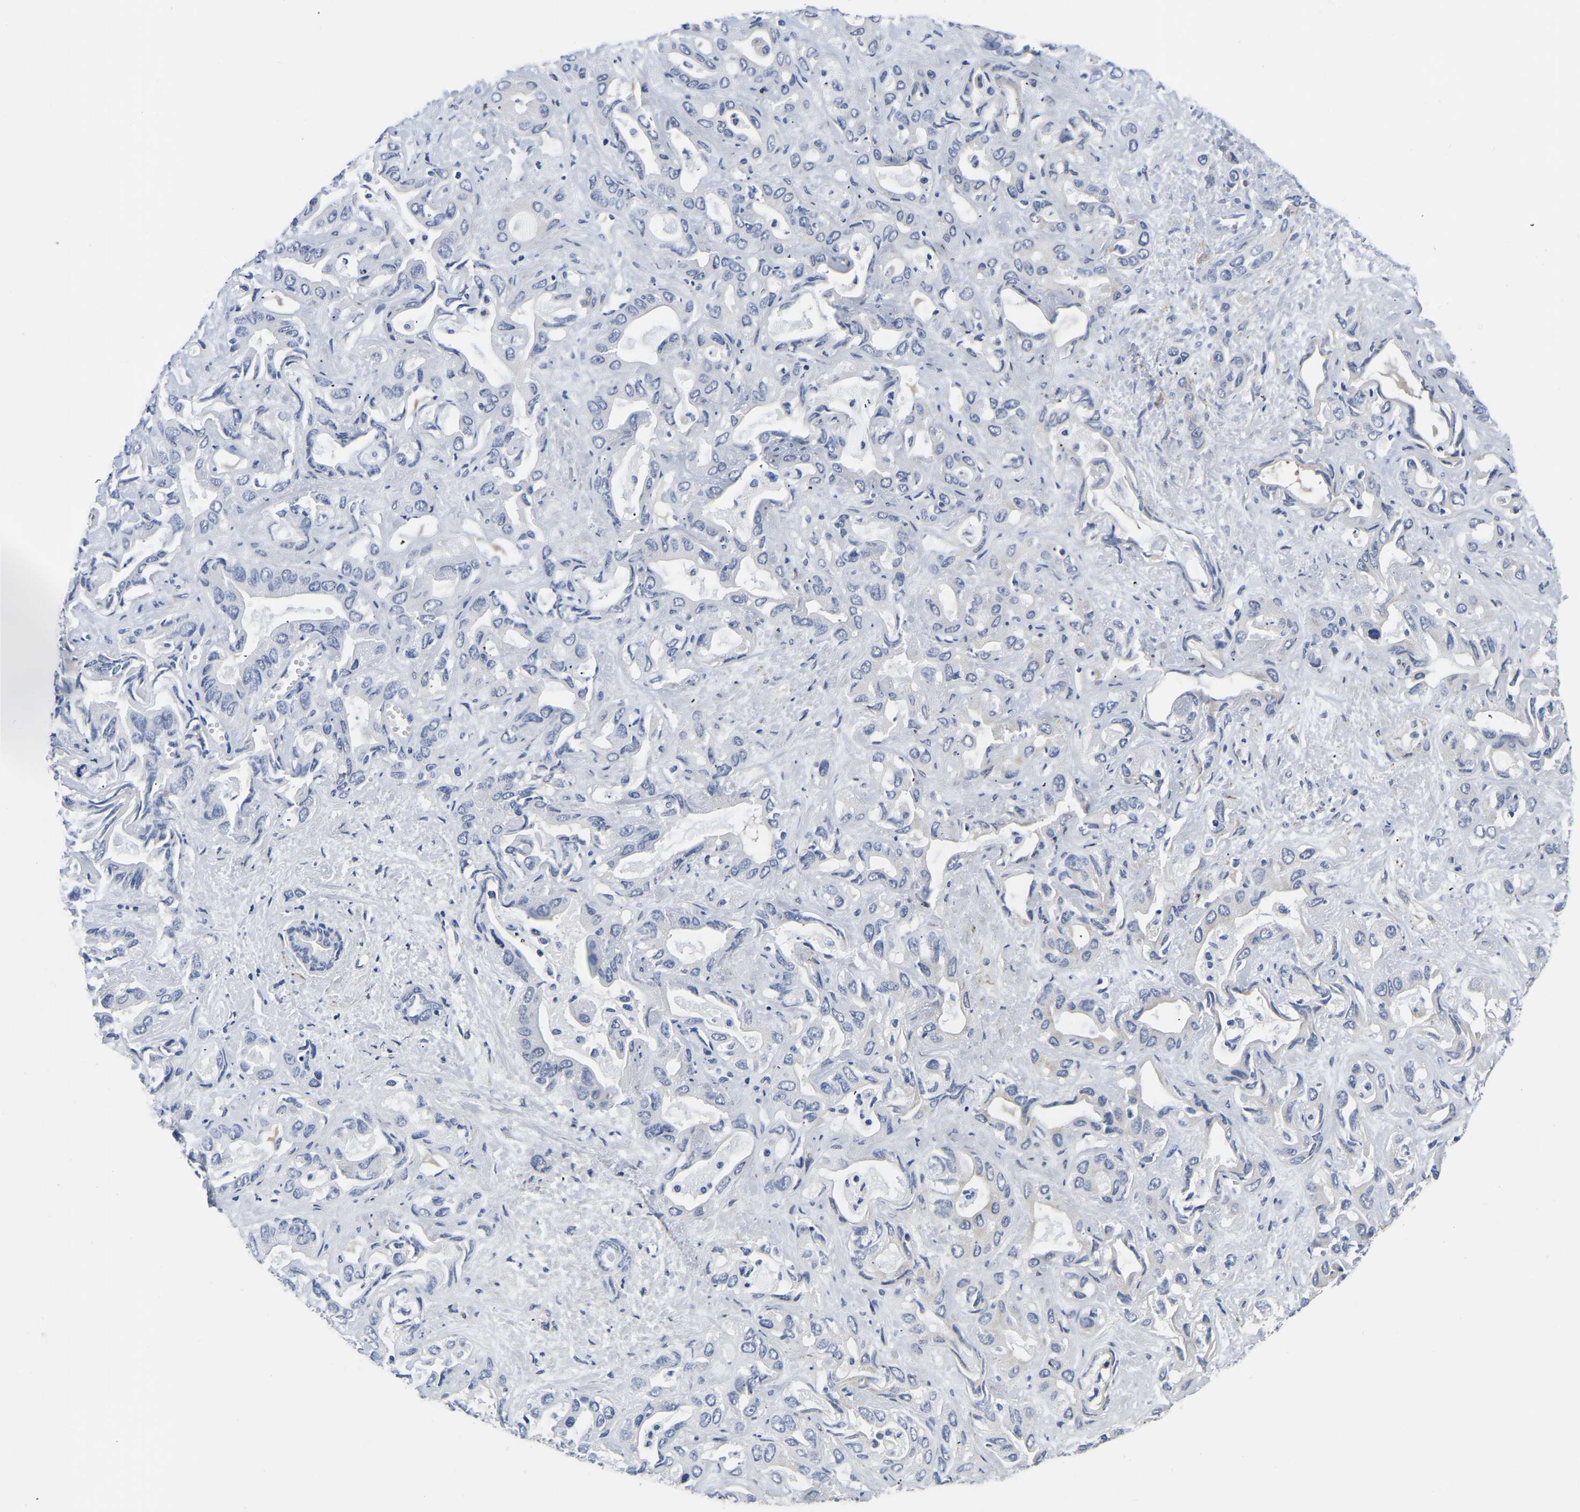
{"staining": {"intensity": "negative", "quantity": "none", "location": "none"}, "tissue": "liver cancer", "cell_type": "Tumor cells", "image_type": "cancer", "snomed": [{"axis": "morphology", "description": "Cholangiocarcinoma"}, {"axis": "topography", "description": "Liver"}], "caption": "Immunohistochemistry (IHC) of human liver cancer (cholangiocarcinoma) demonstrates no positivity in tumor cells. (DAB (3,3'-diaminobenzidine) immunohistochemistry (IHC) with hematoxylin counter stain).", "gene": "PDLIM7", "patient": {"sex": "female", "age": 52}}